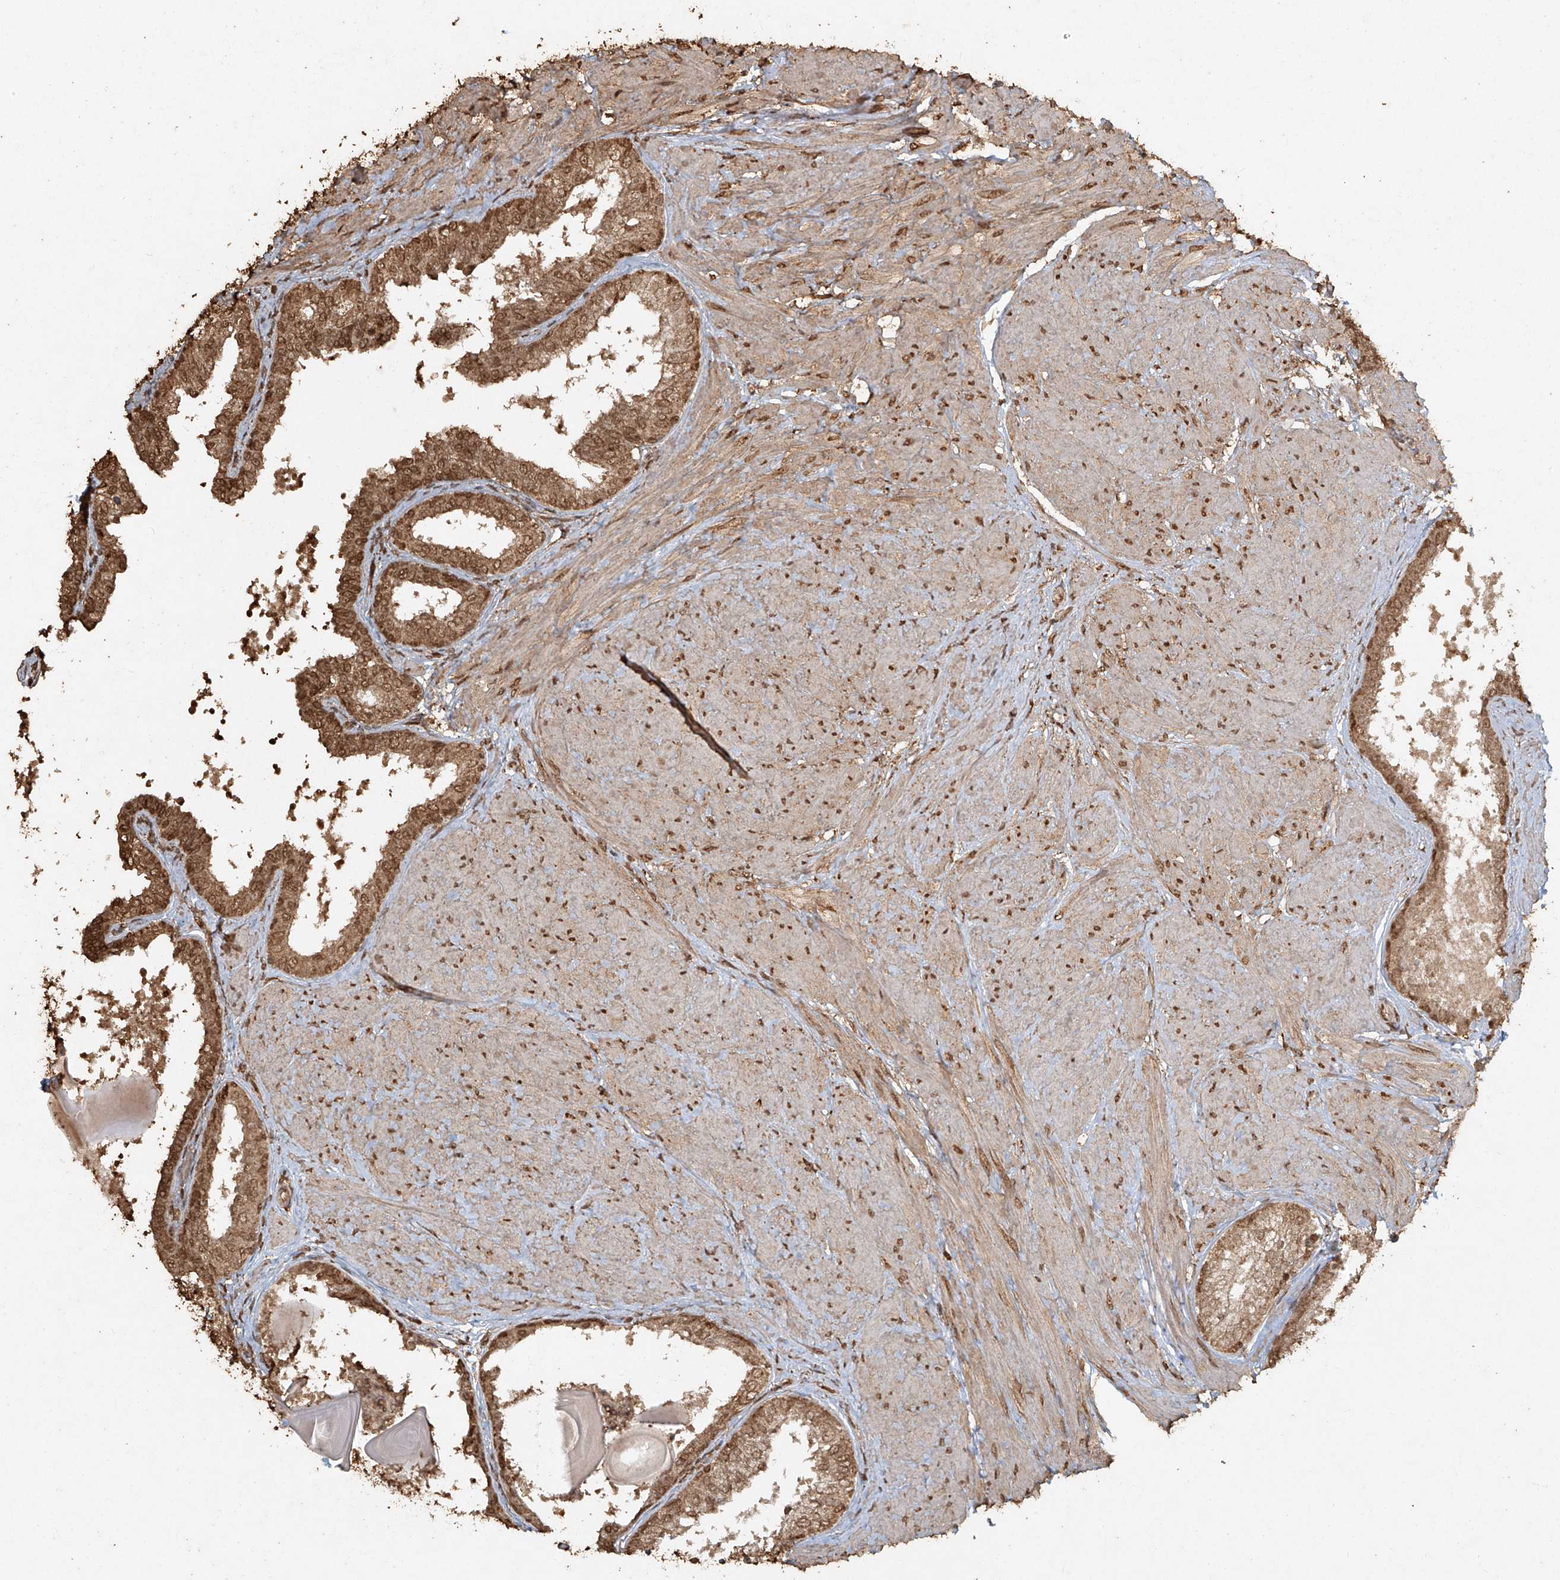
{"staining": {"intensity": "moderate", "quantity": ">75%", "location": "cytoplasmic/membranous,nuclear"}, "tissue": "prostate", "cell_type": "Glandular cells", "image_type": "normal", "snomed": [{"axis": "morphology", "description": "Normal tissue, NOS"}, {"axis": "topography", "description": "Prostate"}], "caption": "About >75% of glandular cells in normal prostate demonstrate moderate cytoplasmic/membranous,nuclear protein positivity as visualized by brown immunohistochemical staining.", "gene": "TIGAR", "patient": {"sex": "male", "age": 48}}